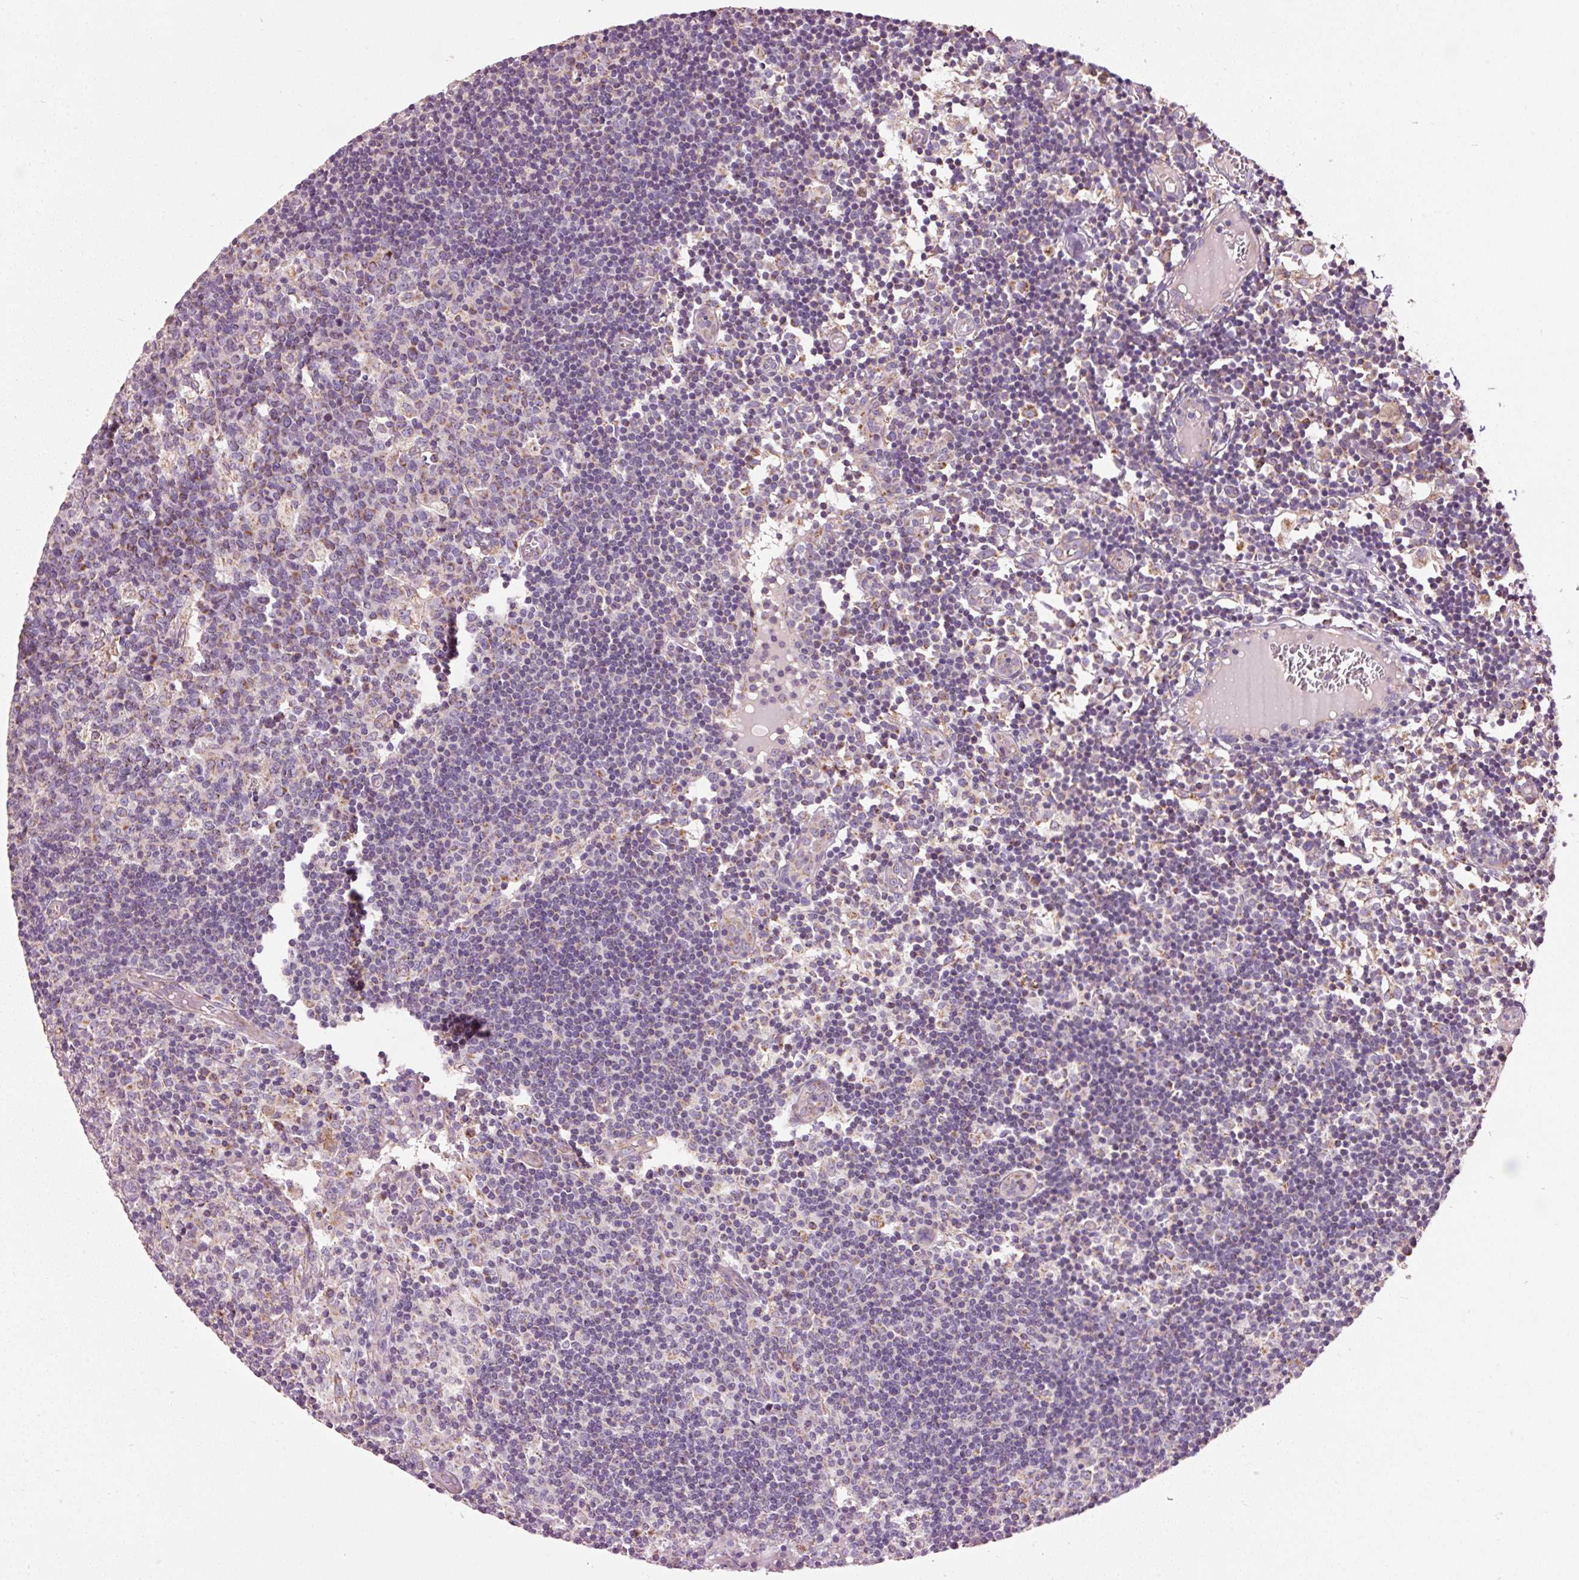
{"staining": {"intensity": "weak", "quantity": "25%-75%", "location": "cytoplasmic/membranous"}, "tissue": "lymph node", "cell_type": "Germinal center cells", "image_type": "normal", "snomed": [{"axis": "morphology", "description": "Normal tissue, NOS"}, {"axis": "topography", "description": "Lymph node"}], "caption": "Immunohistochemistry (IHC) photomicrograph of benign lymph node: human lymph node stained using IHC shows low levels of weak protein expression localized specifically in the cytoplasmic/membranous of germinal center cells, appearing as a cytoplasmic/membranous brown color.", "gene": "NDUFB4", "patient": {"sex": "female", "age": 45}}